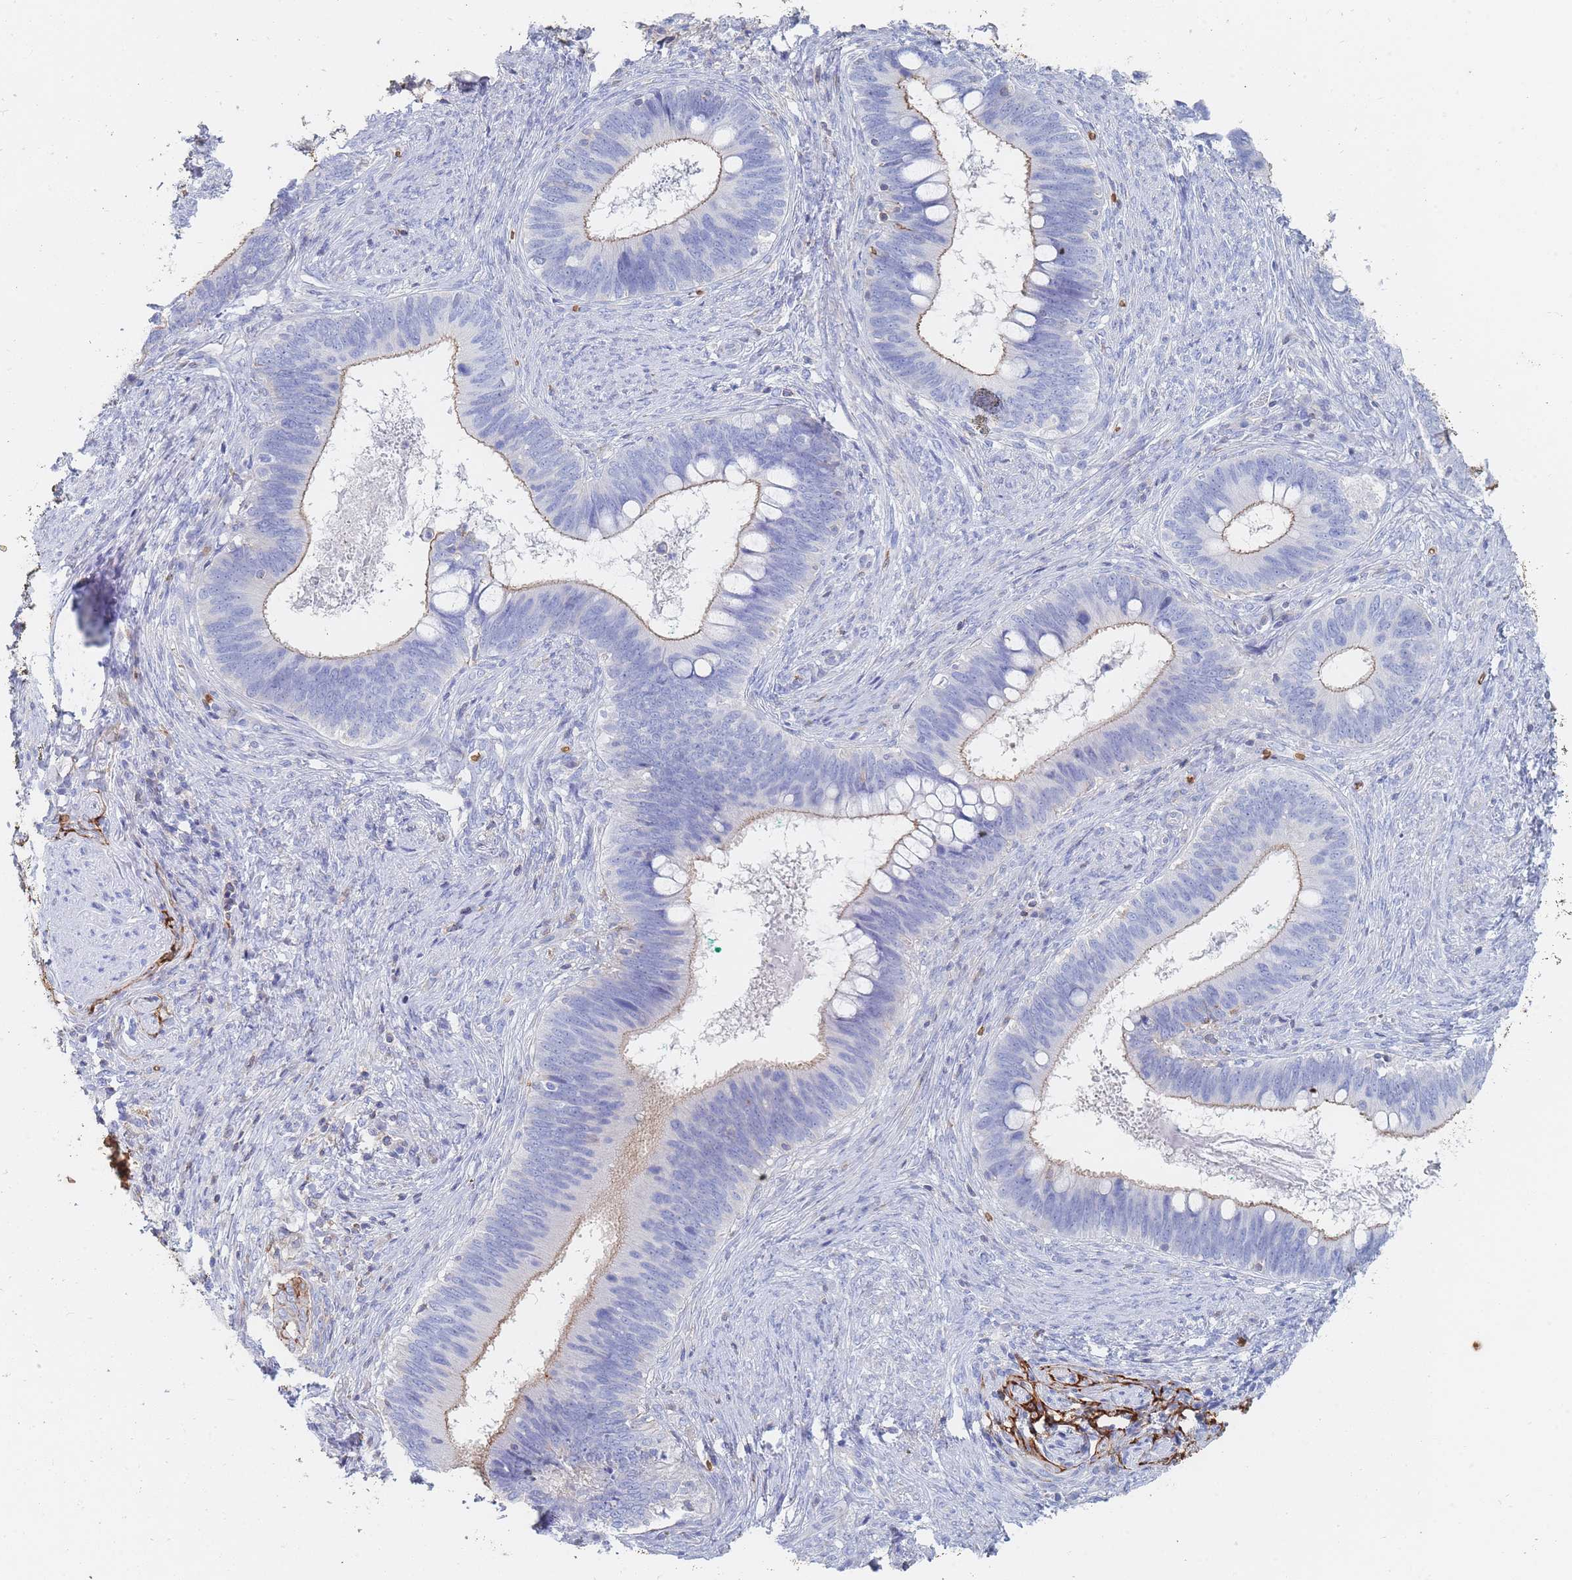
{"staining": {"intensity": "weak", "quantity": "25%-75%", "location": "cytoplasmic/membranous"}, "tissue": "cervical cancer", "cell_type": "Tumor cells", "image_type": "cancer", "snomed": [{"axis": "morphology", "description": "Adenocarcinoma, NOS"}, {"axis": "topography", "description": "Cervix"}], "caption": "DAB immunohistochemical staining of human cervical cancer displays weak cytoplasmic/membranous protein expression in approximately 25%-75% of tumor cells. The protein of interest is shown in brown color, while the nuclei are stained blue.", "gene": "SLC2A1", "patient": {"sex": "female", "age": 42}}